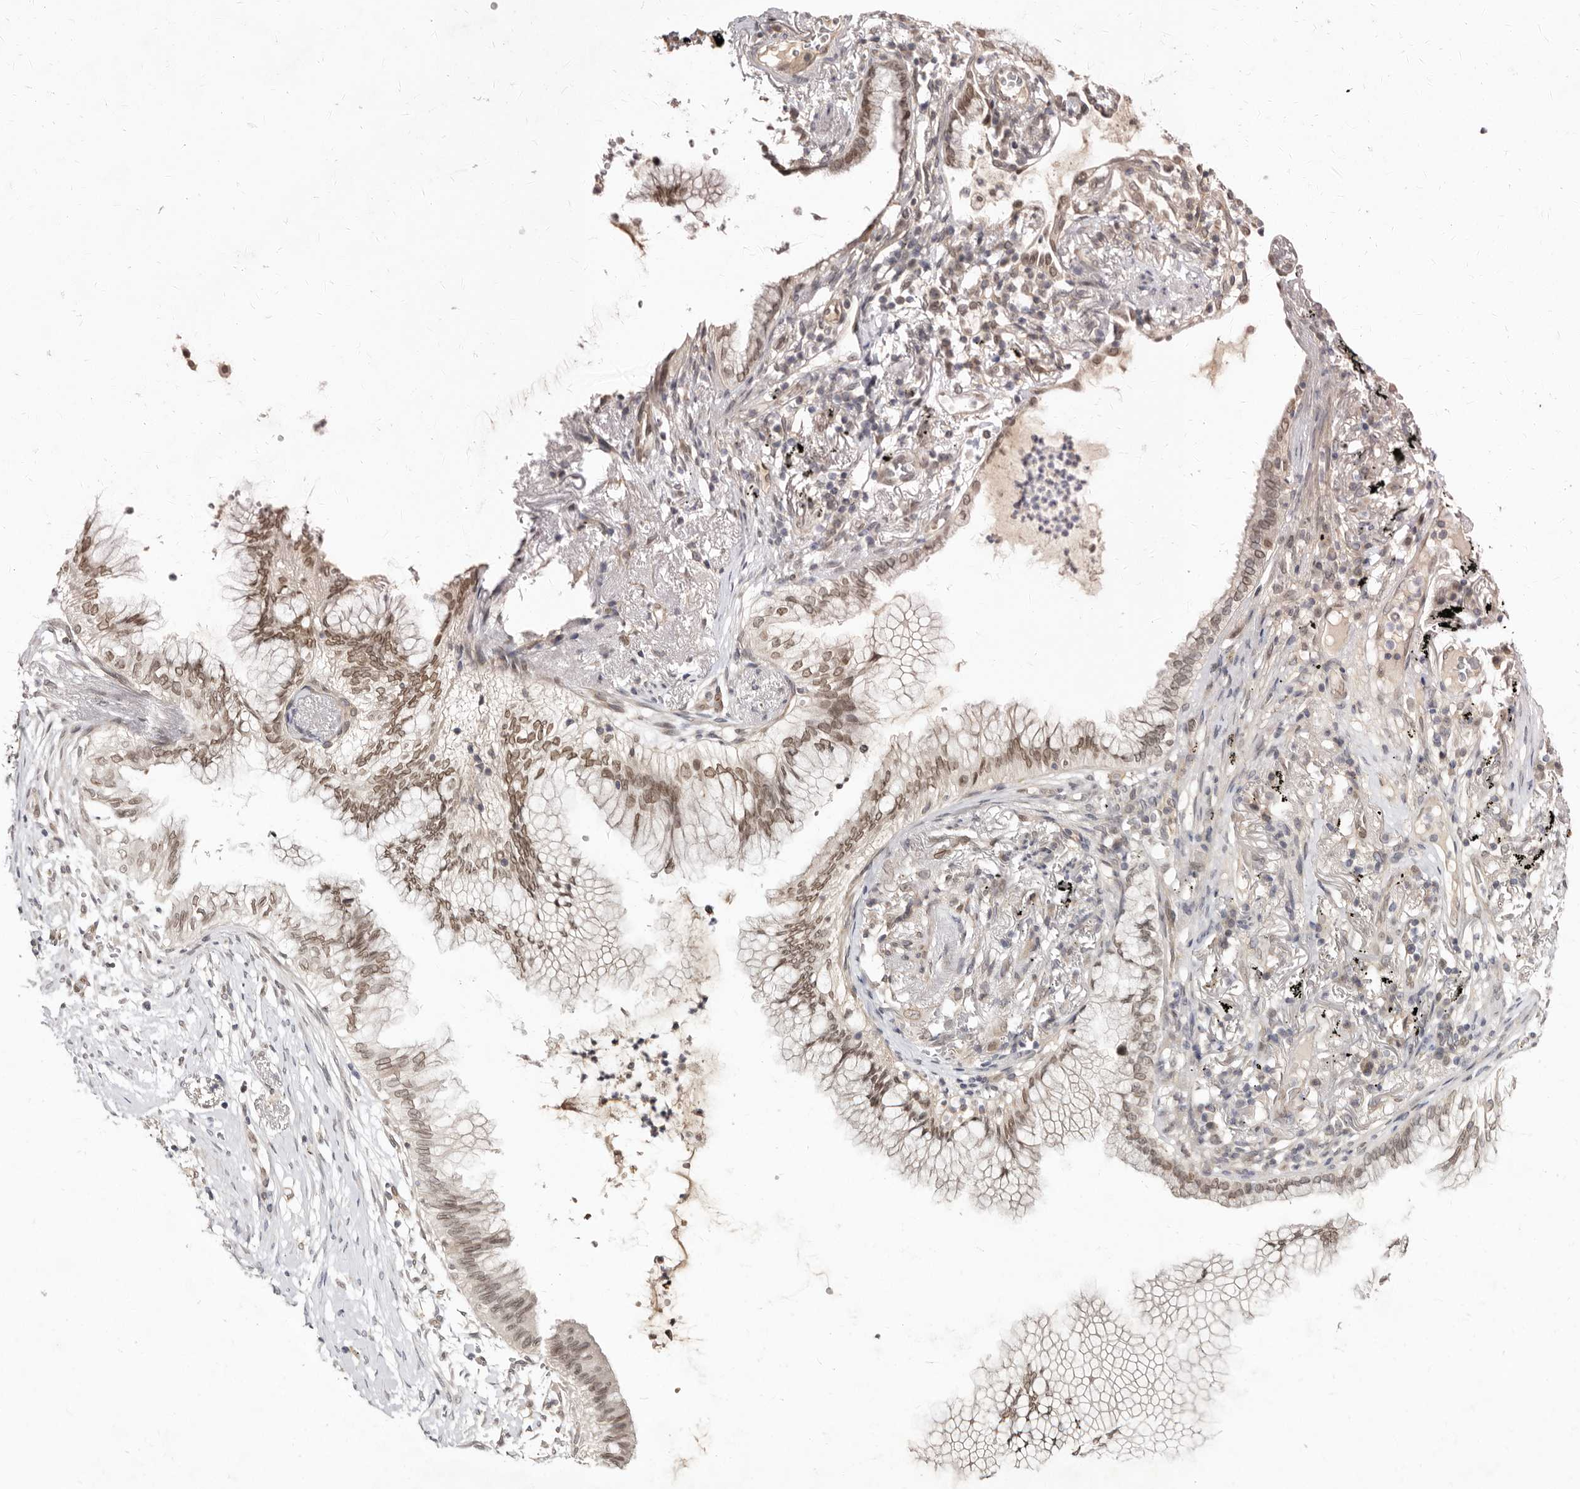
{"staining": {"intensity": "moderate", "quantity": ">75%", "location": "nuclear"}, "tissue": "lung cancer", "cell_type": "Tumor cells", "image_type": "cancer", "snomed": [{"axis": "morphology", "description": "Adenocarcinoma, NOS"}, {"axis": "topography", "description": "Lung"}], "caption": "A high-resolution photomicrograph shows immunohistochemistry (IHC) staining of lung cancer (adenocarcinoma), which displays moderate nuclear positivity in about >75% of tumor cells. Using DAB (3,3'-diaminobenzidine) (brown) and hematoxylin (blue) stains, captured at high magnification using brightfield microscopy.", "gene": "LCORL", "patient": {"sex": "female", "age": 70}}